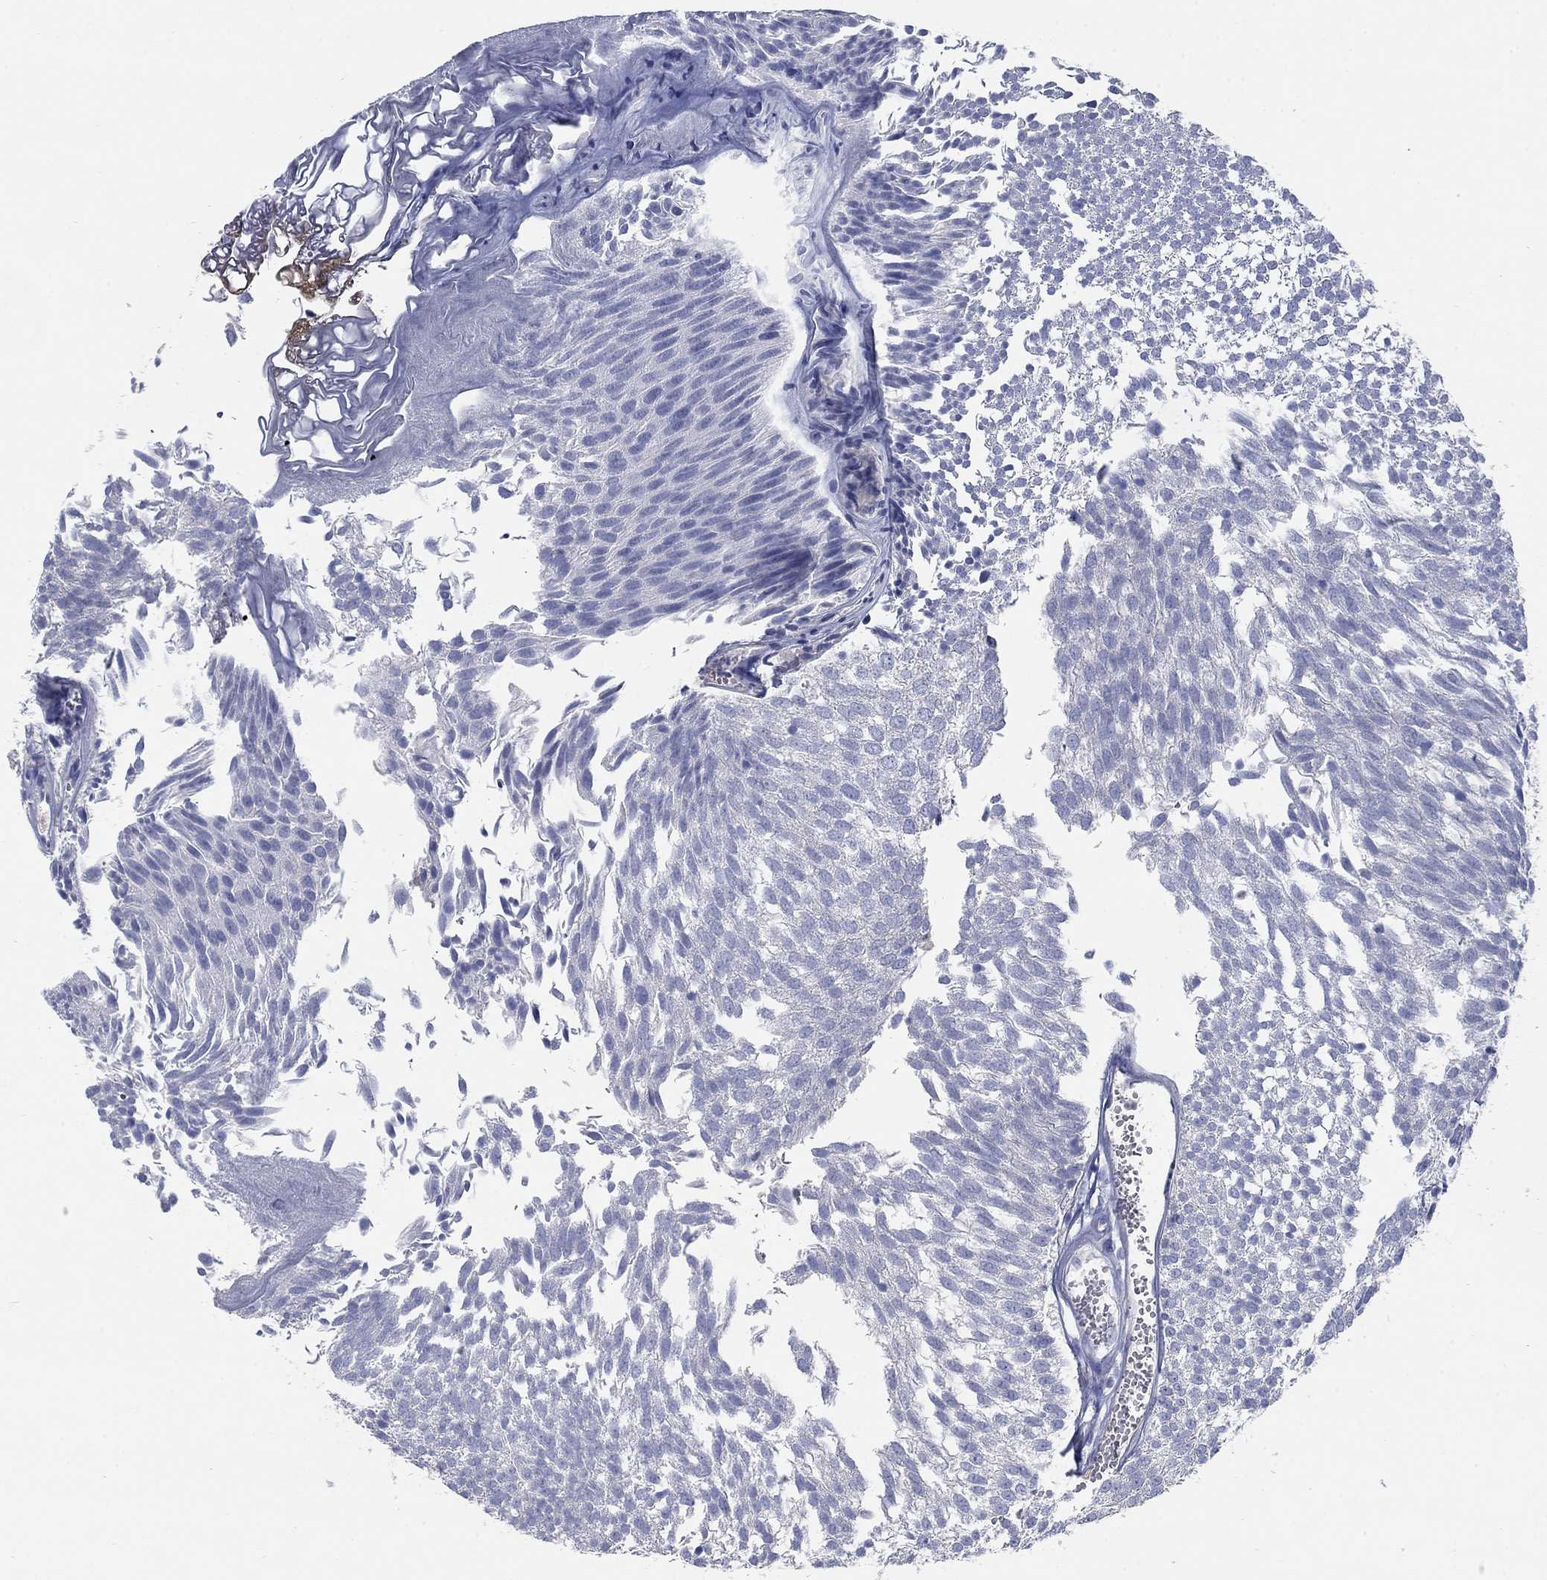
{"staining": {"intensity": "negative", "quantity": "none", "location": "none"}, "tissue": "urothelial cancer", "cell_type": "Tumor cells", "image_type": "cancer", "snomed": [{"axis": "morphology", "description": "Urothelial carcinoma, Low grade"}, {"axis": "topography", "description": "Urinary bladder"}], "caption": "Immunohistochemistry (IHC) image of human urothelial carcinoma (low-grade) stained for a protein (brown), which exhibits no positivity in tumor cells.", "gene": "TMEM249", "patient": {"sex": "male", "age": 52}}